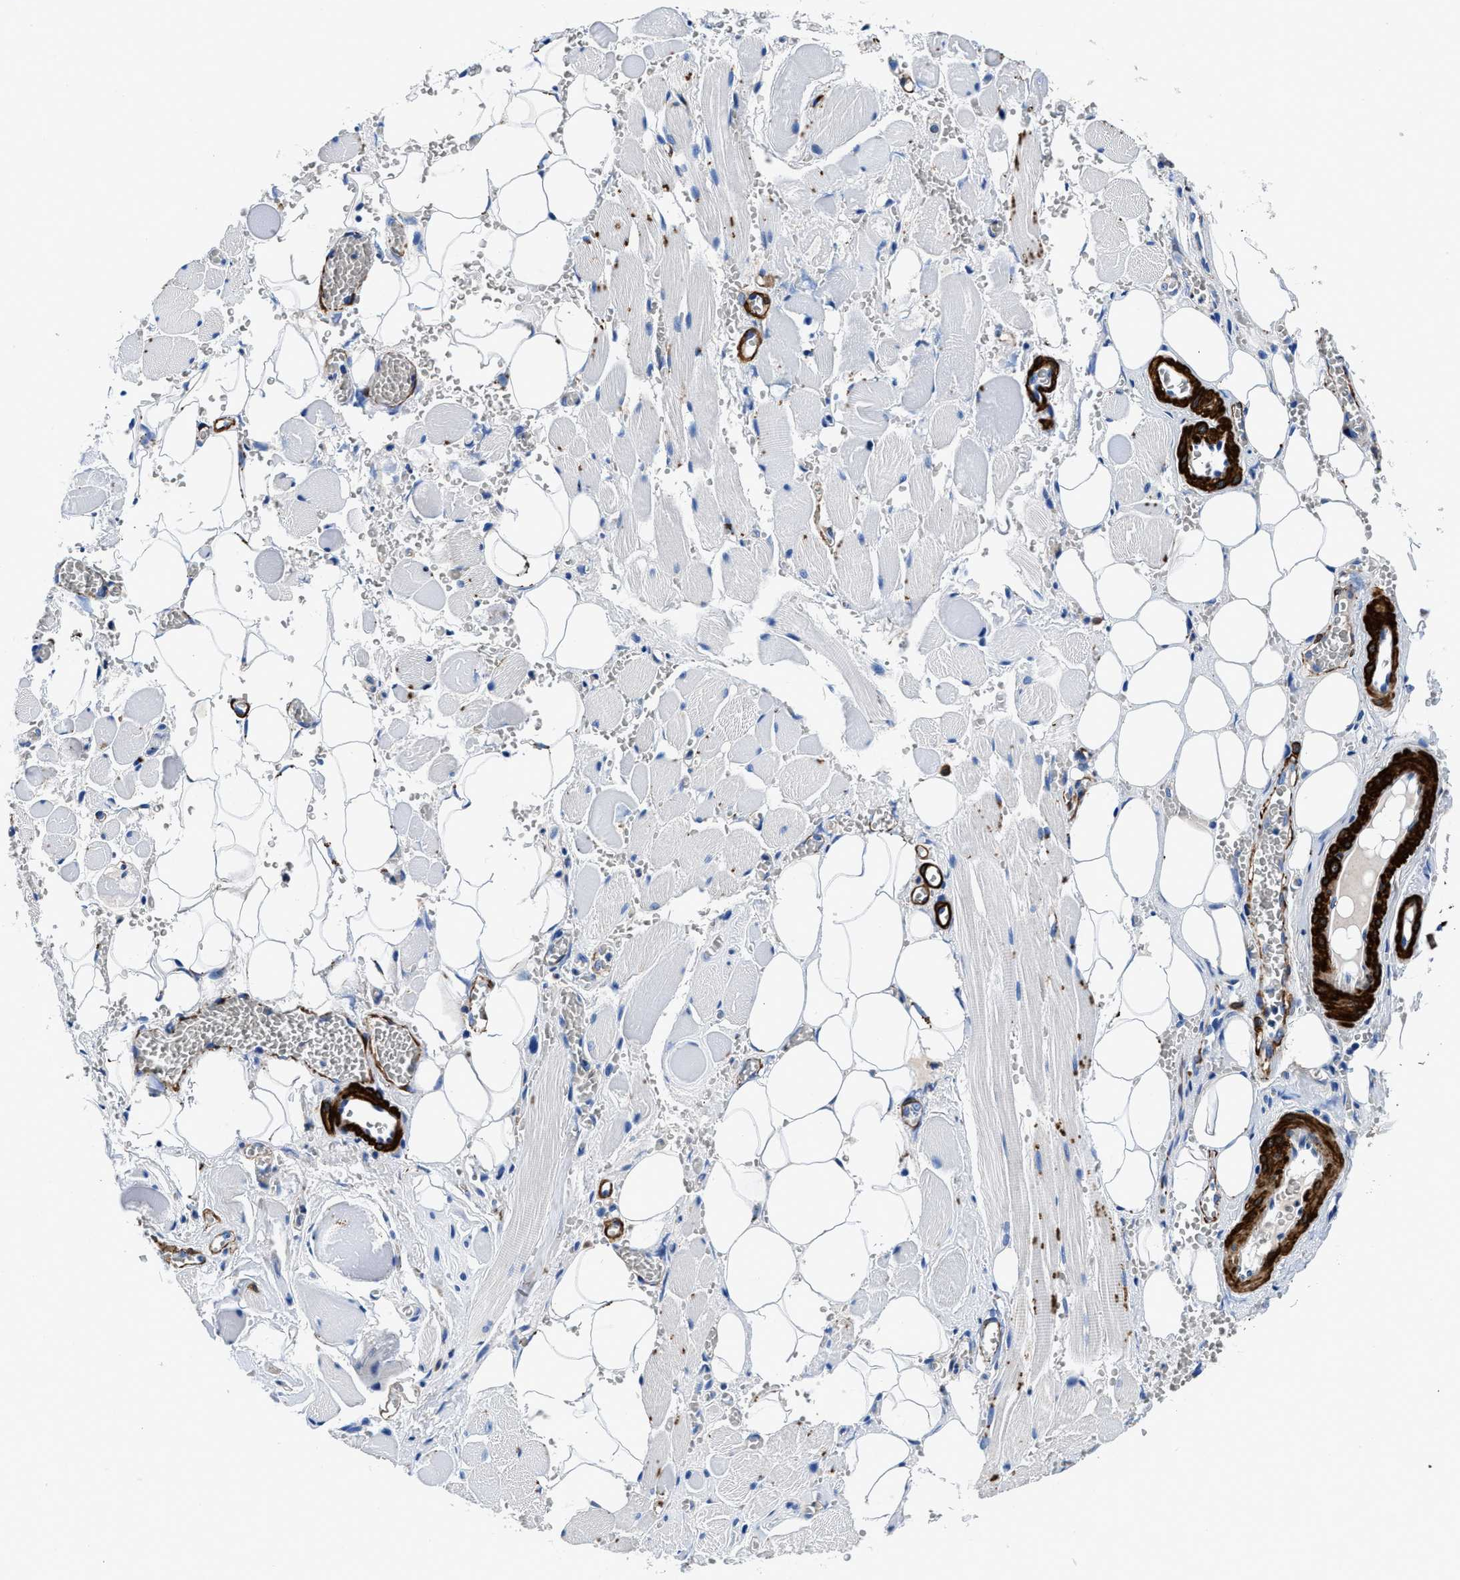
{"staining": {"intensity": "negative", "quantity": "none", "location": "none"}, "tissue": "adipose tissue", "cell_type": "Adipocytes", "image_type": "normal", "snomed": [{"axis": "morphology", "description": "Squamous cell carcinoma, NOS"}, {"axis": "topography", "description": "Oral tissue"}, {"axis": "topography", "description": "Head-Neck"}], "caption": "Adipocytes are negative for brown protein staining in normal adipose tissue. (DAB immunohistochemistry with hematoxylin counter stain).", "gene": "TEX261", "patient": {"sex": "female", "age": 50}}